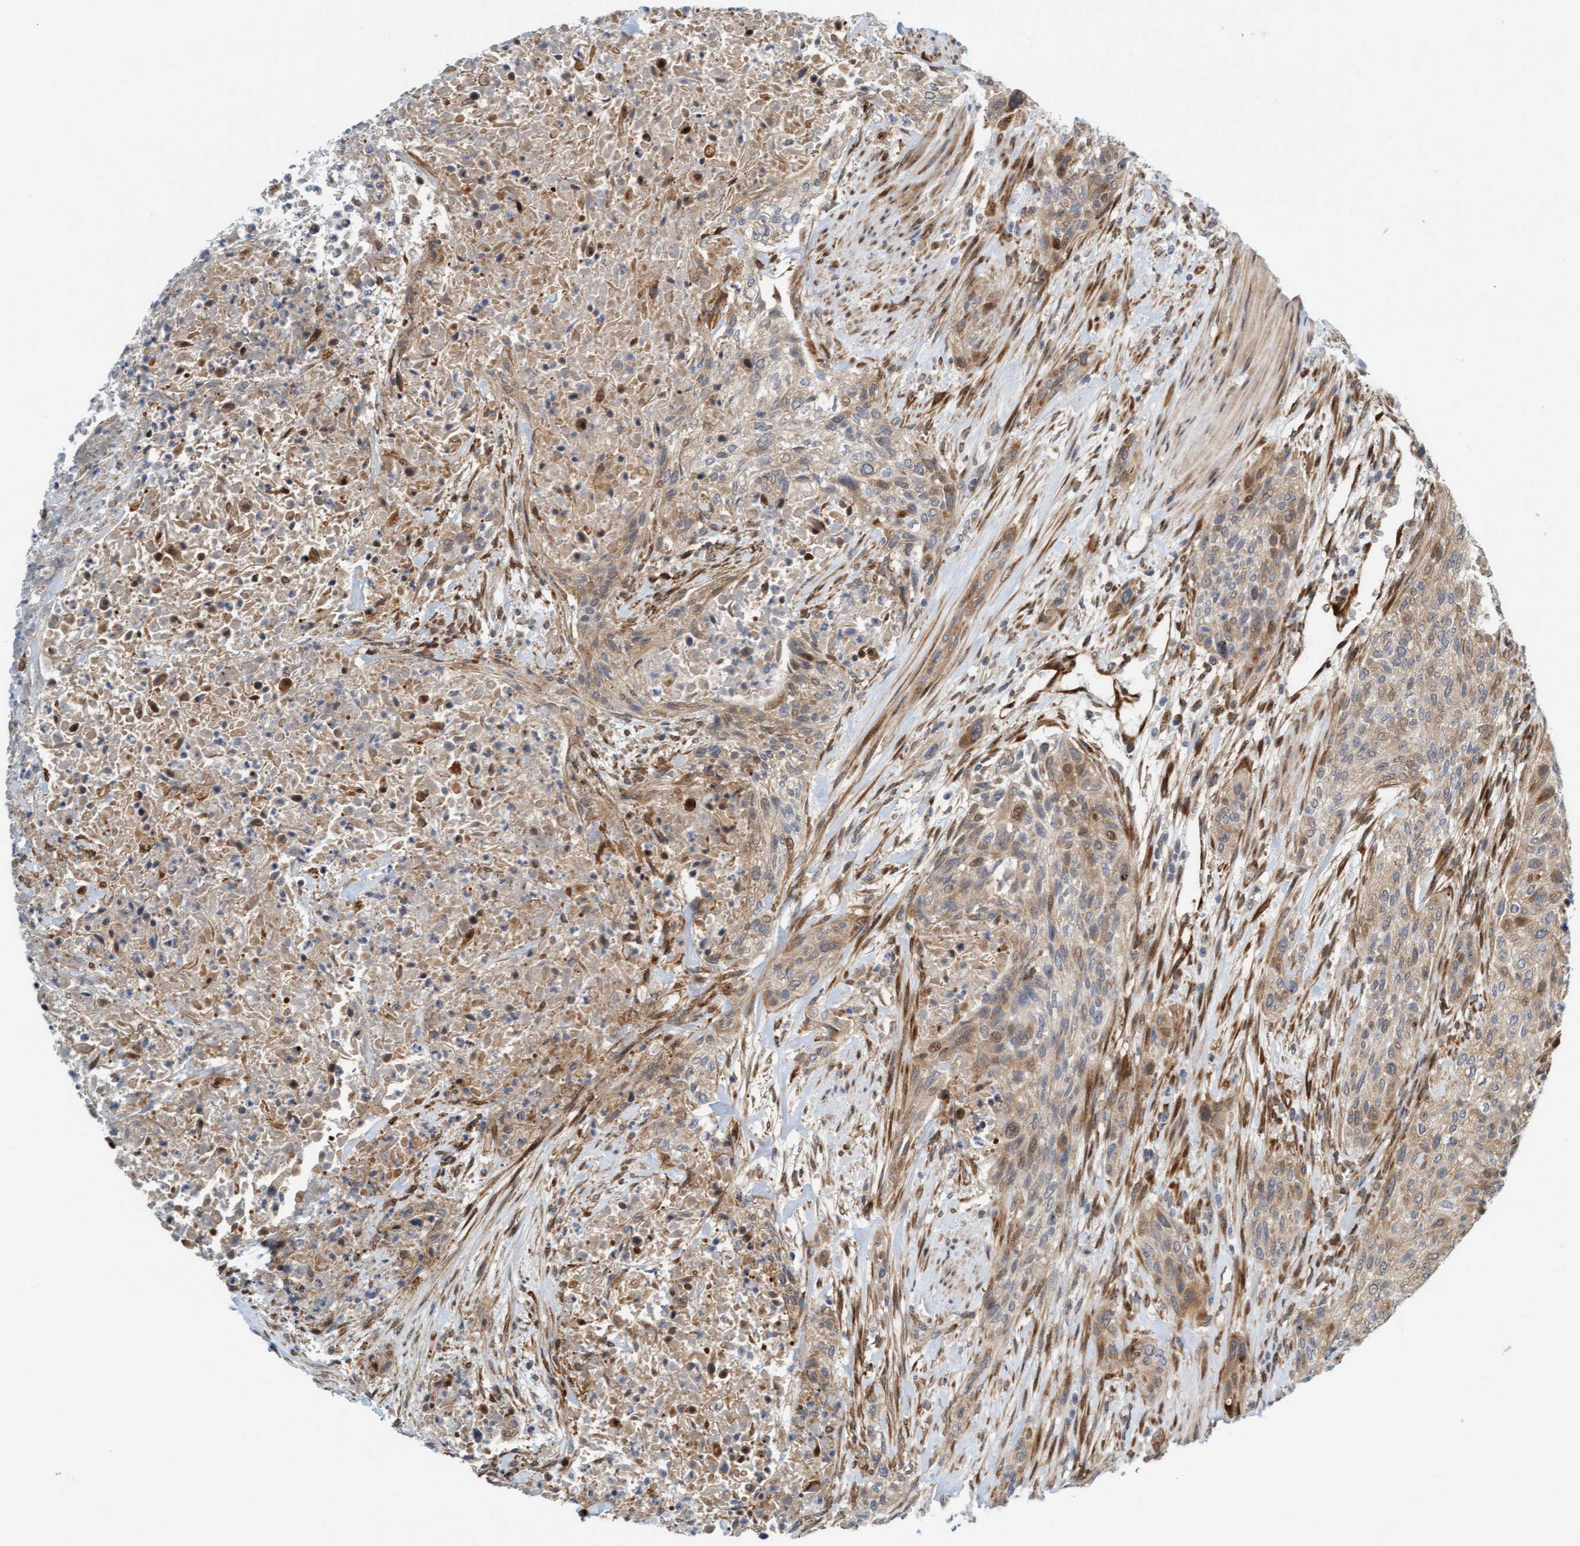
{"staining": {"intensity": "moderate", "quantity": "<25%", "location": "cytoplasmic/membranous,nuclear"}, "tissue": "urothelial cancer", "cell_type": "Tumor cells", "image_type": "cancer", "snomed": [{"axis": "morphology", "description": "Urothelial carcinoma, Low grade"}, {"axis": "morphology", "description": "Urothelial carcinoma, High grade"}, {"axis": "topography", "description": "Urinary bladder"}], "caption": "This is a micrograph of immunohistochemistry staining of urothelial cancer, which shows moderate expression in the cytoplasmic/membranous and nuclear of tumor cells.", "gene": "EIF4EBP1", "patient": {"sex": "male", "age": 35}}